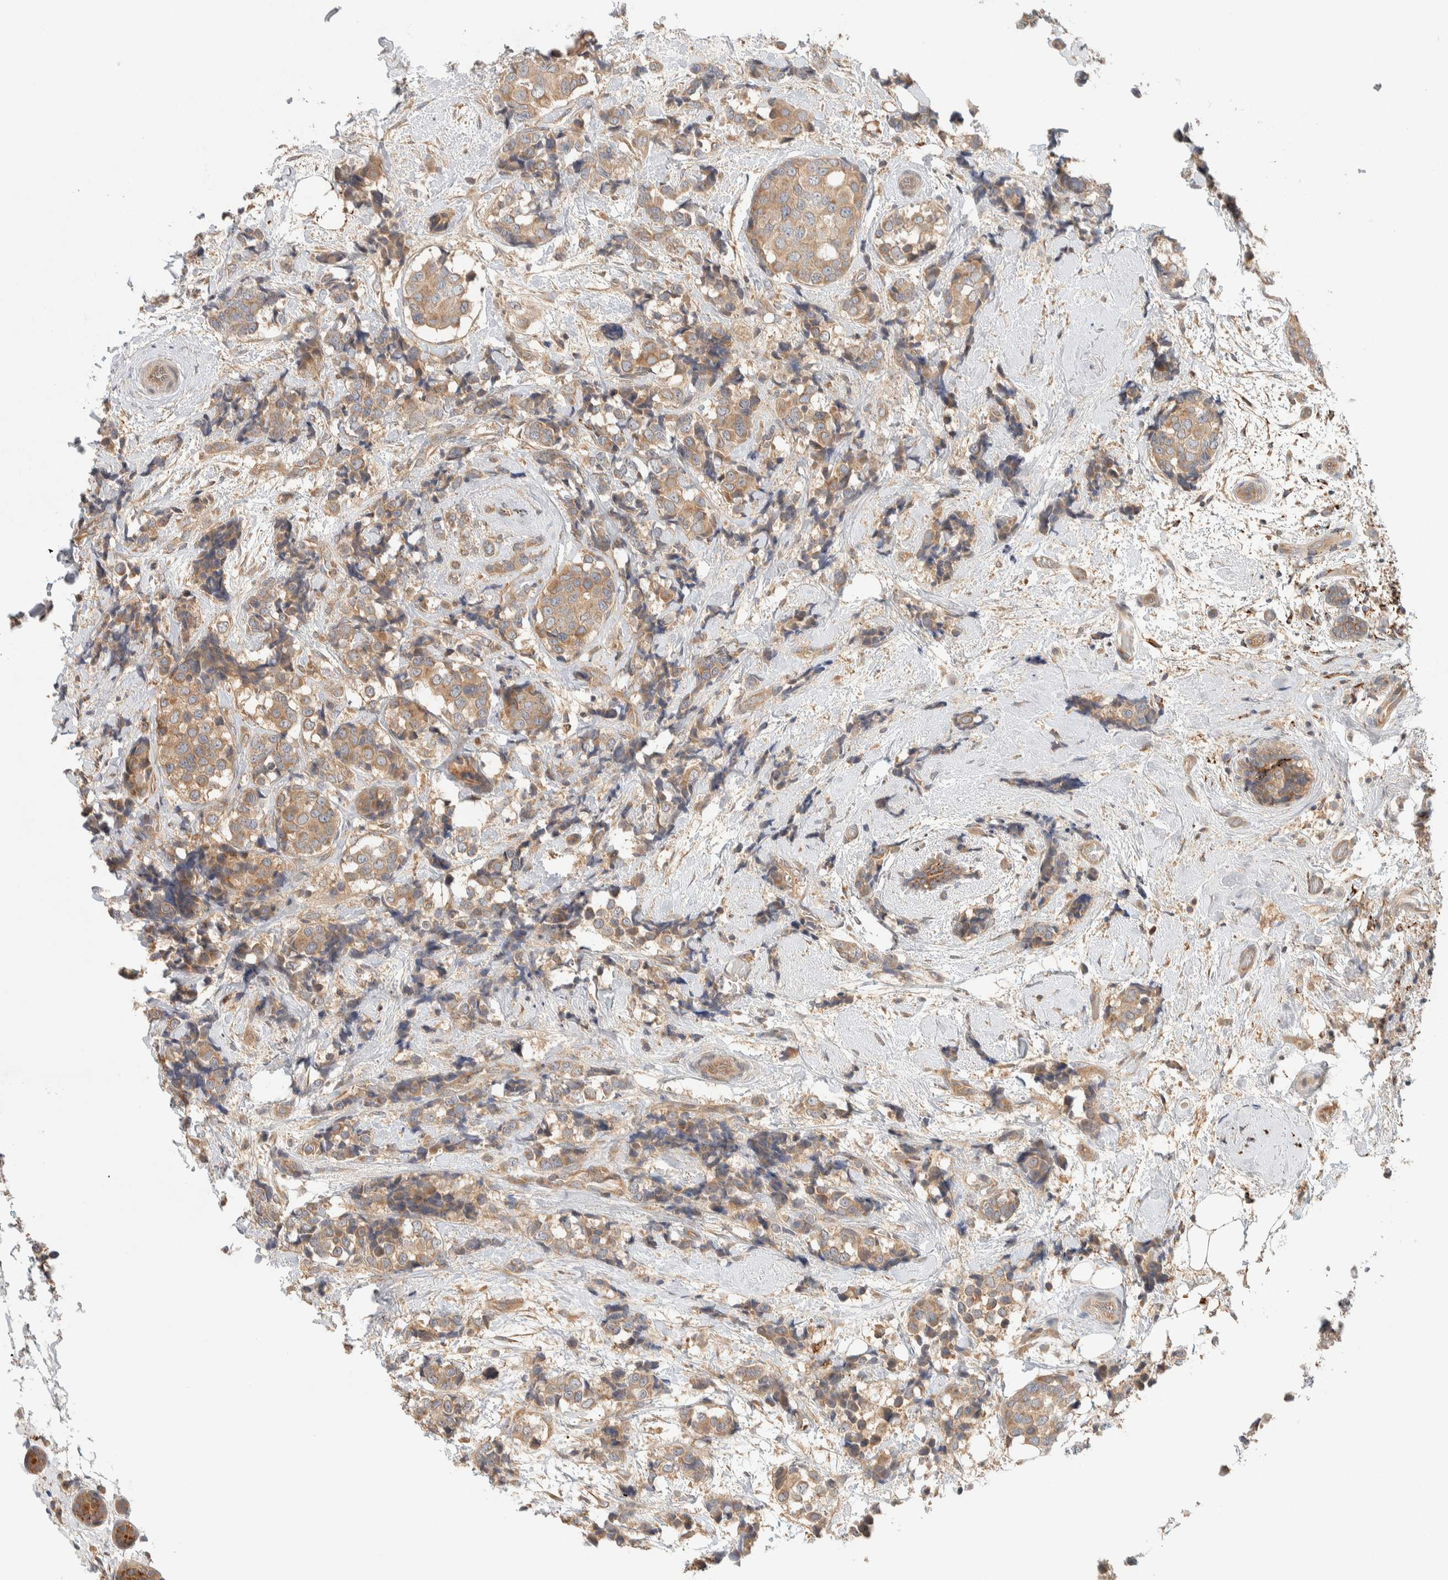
{"staining": {"intensity": "moderate", "quantity": ">75%", "location": "cytoplasmic/membranous"}, "tissue": "breast cancer", "cell_type": "Tumor cells", "image_type": "cancer", "snomed": [{"axis": "morphology", "description": "Normal tissue, NOS"}, {"axis": "morphology", "description": "Duct carcinoma"}, {"axis": "topography", "description": "Breast"}], "caption": "Immunohistochemical staining of human breast invasive ductal carcinoma shows moderate cytoplasmic/membranous protein staining in about >75% of tumor cells.", "gene": "FAM167A", "patient": {"sex": "female", "age": 43}}